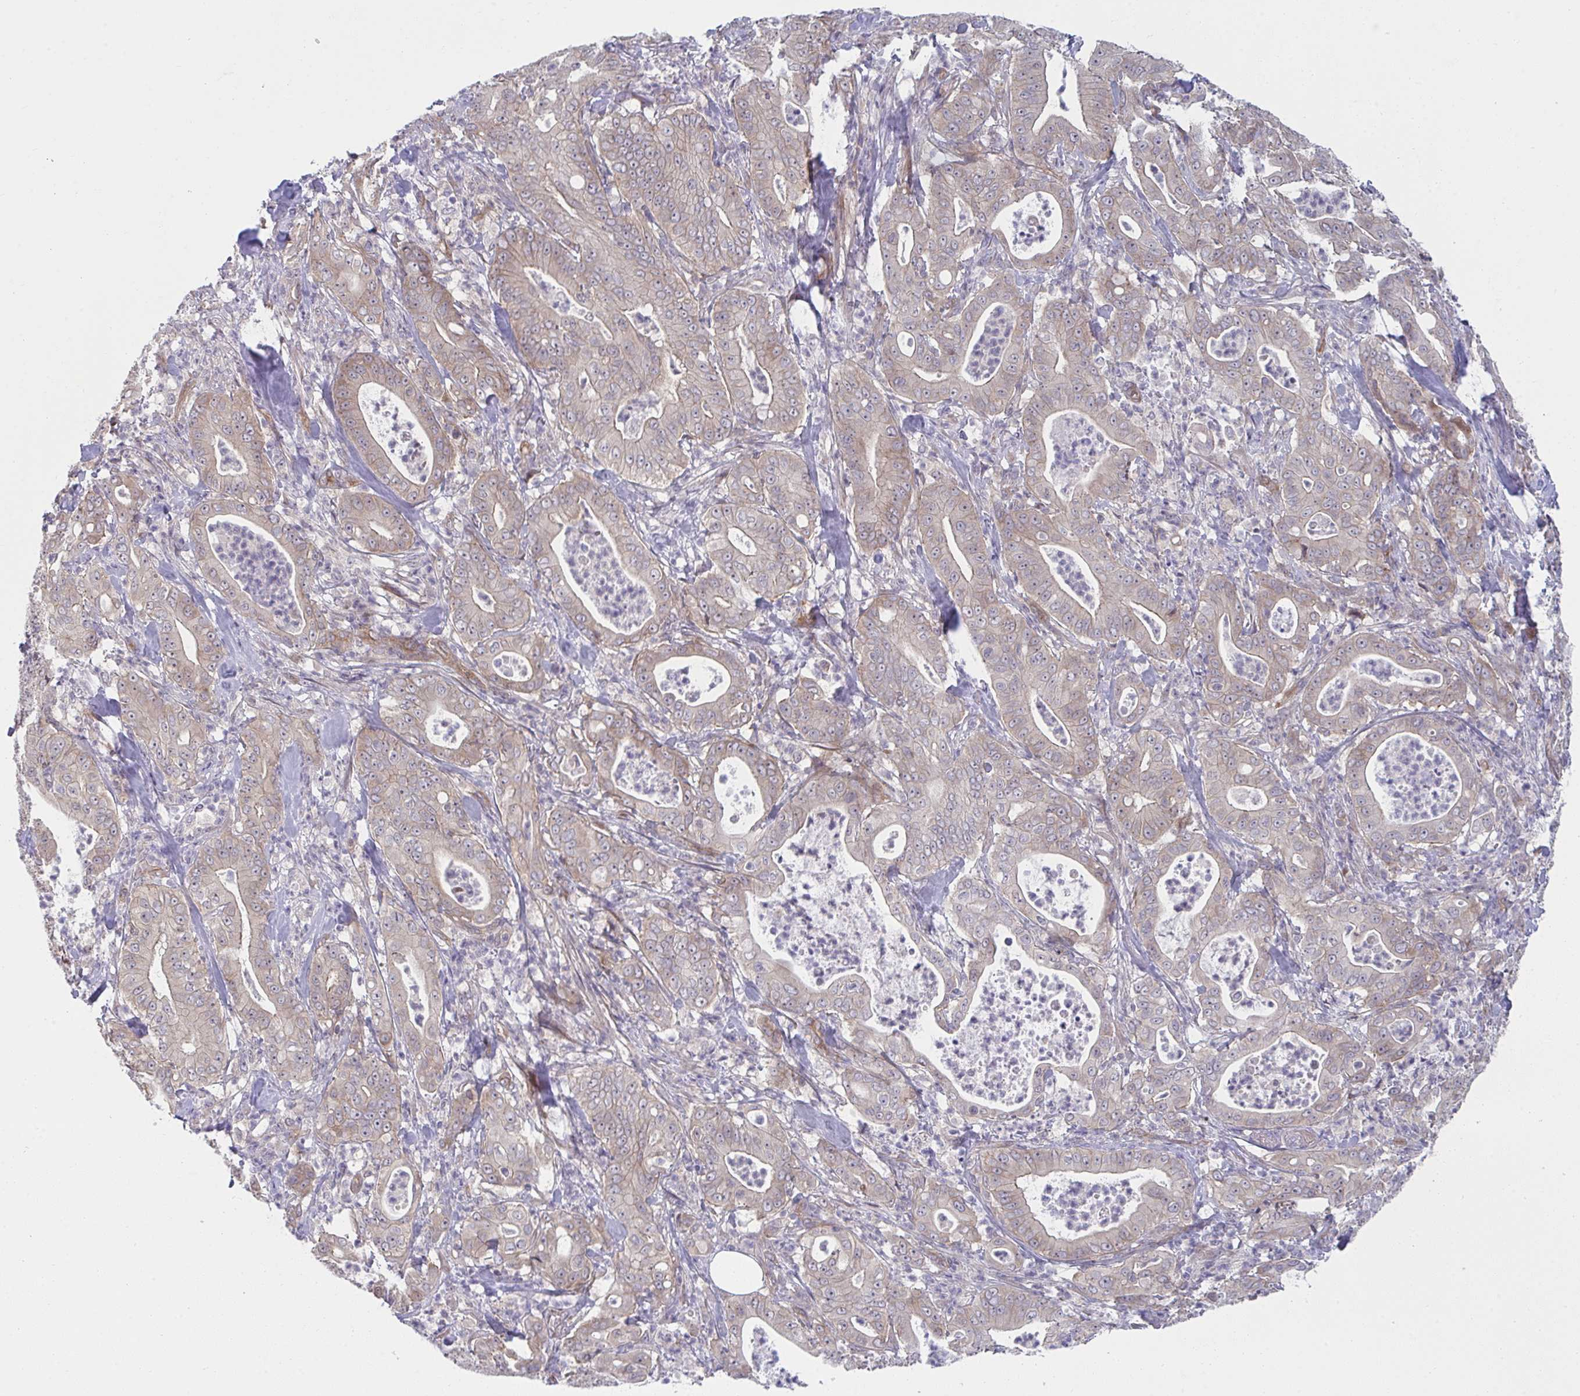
{"staining": {"intensity": "weak", "quantity": "25%-75%", "location": "cytoplasmic/membranous"}, "tissue": "pancreatic cancer", "cell_type": "Tumor cells", "image_type": "cancer", "snomed": [{"axis": "morphology", "description": "Adenocarcinoma, NOS"}, {"axis": "topography", "description": "Pancreas"}], "caption": "Protein expression by IHC reveals weak cytoplasmic/membranous staining in about 25%-75% of tumor cells in pancreatic adenocarcinoma.", "gene": "CASP9", "patient": {"sex": "male", "age": 71}}